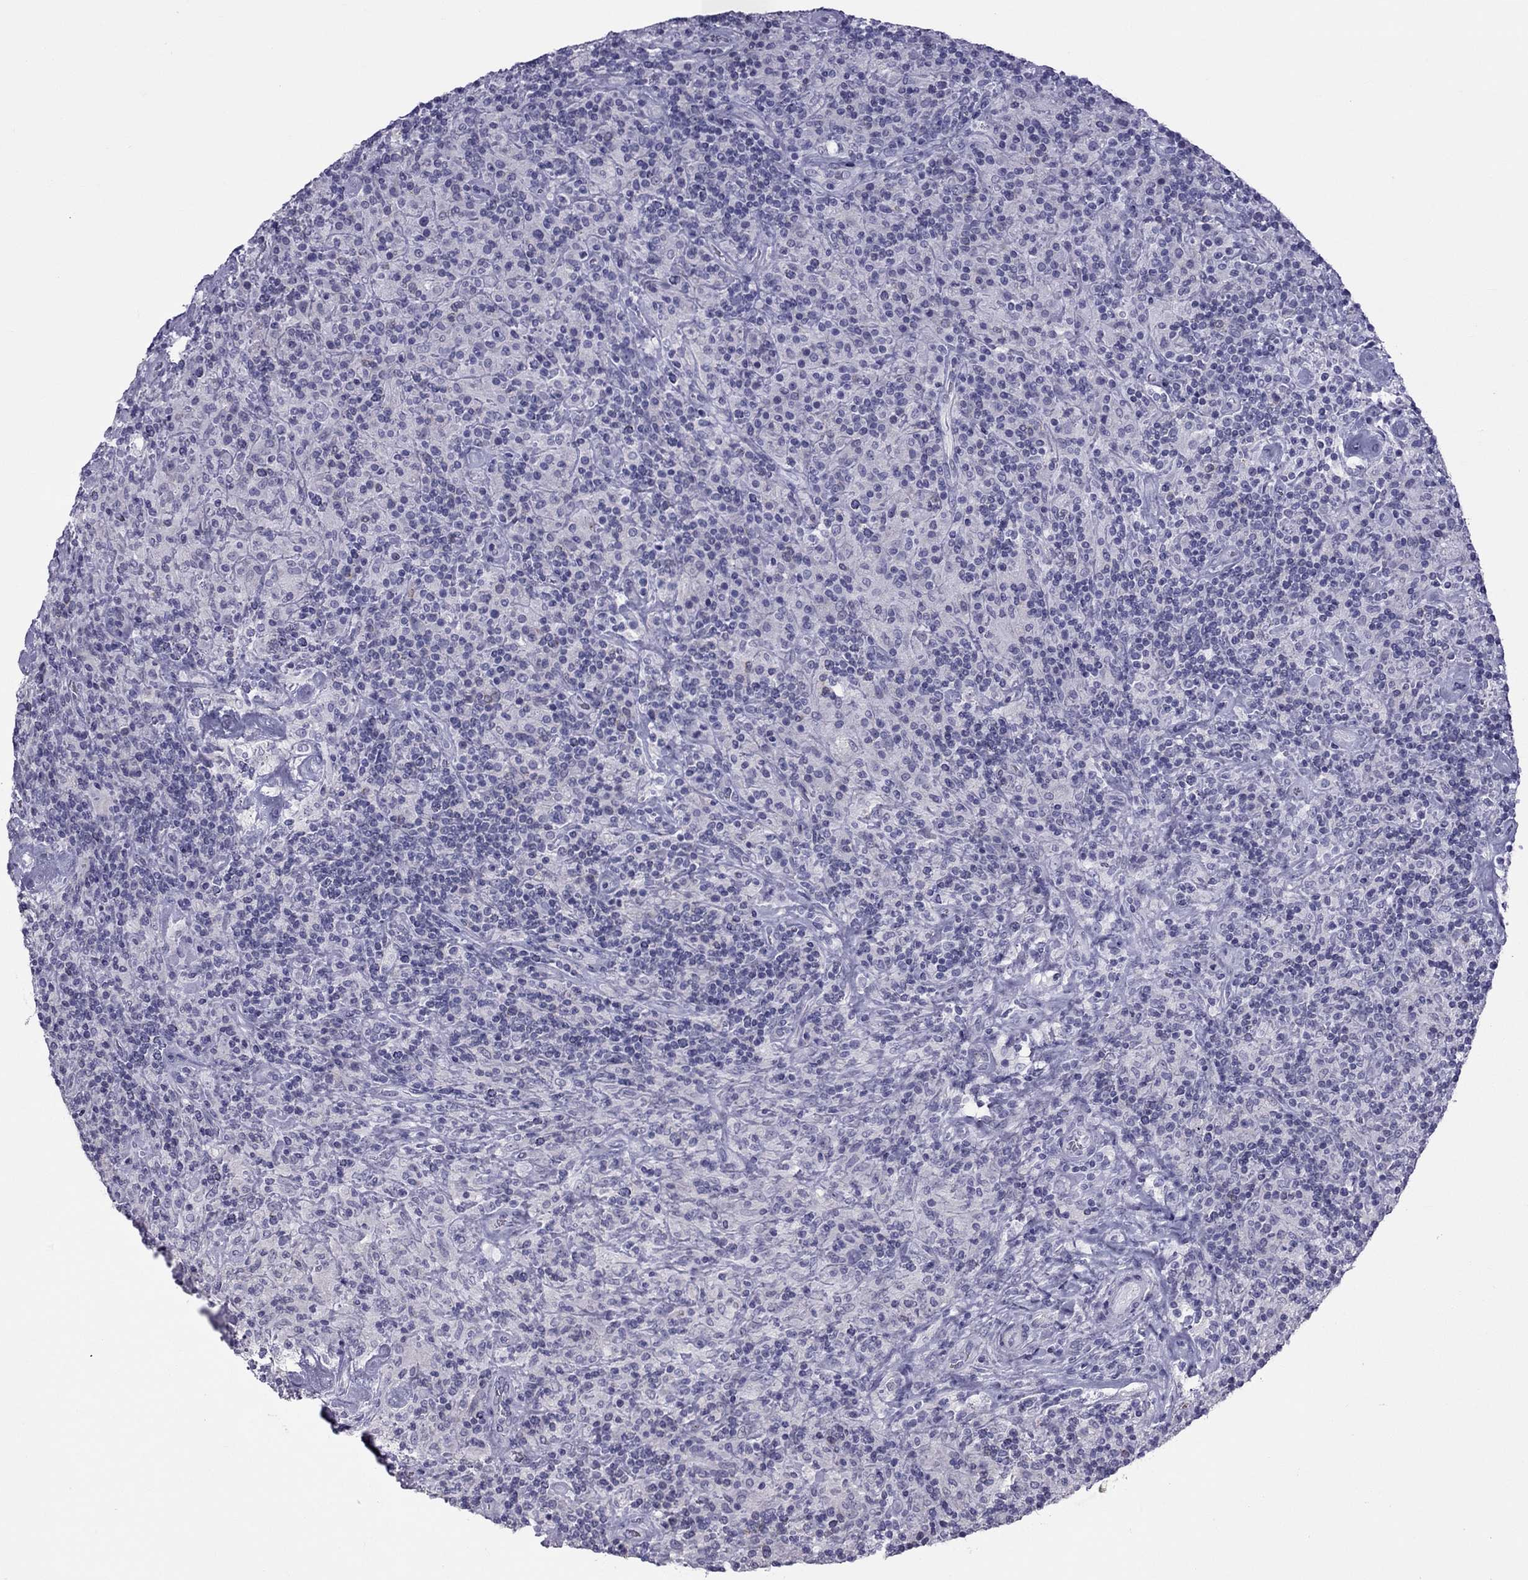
{"staining": {"intensity": "negative", "quantity": "none", "location": "none"}, "tissue": "lymphoma", "cell_type": "Tumor cells", "image_type": "cancer", "snomed": [{"axis": "morphology", "description": "Hodgkin's disease, NOS"}, {"axis": "topography", "description": "Lymph node"}], "caption": "Protein analysis of lymphoma shows no significant positivity in tumor cells.", "gene": "TEX14", "patient": {"sex": "male", "age": 70}}